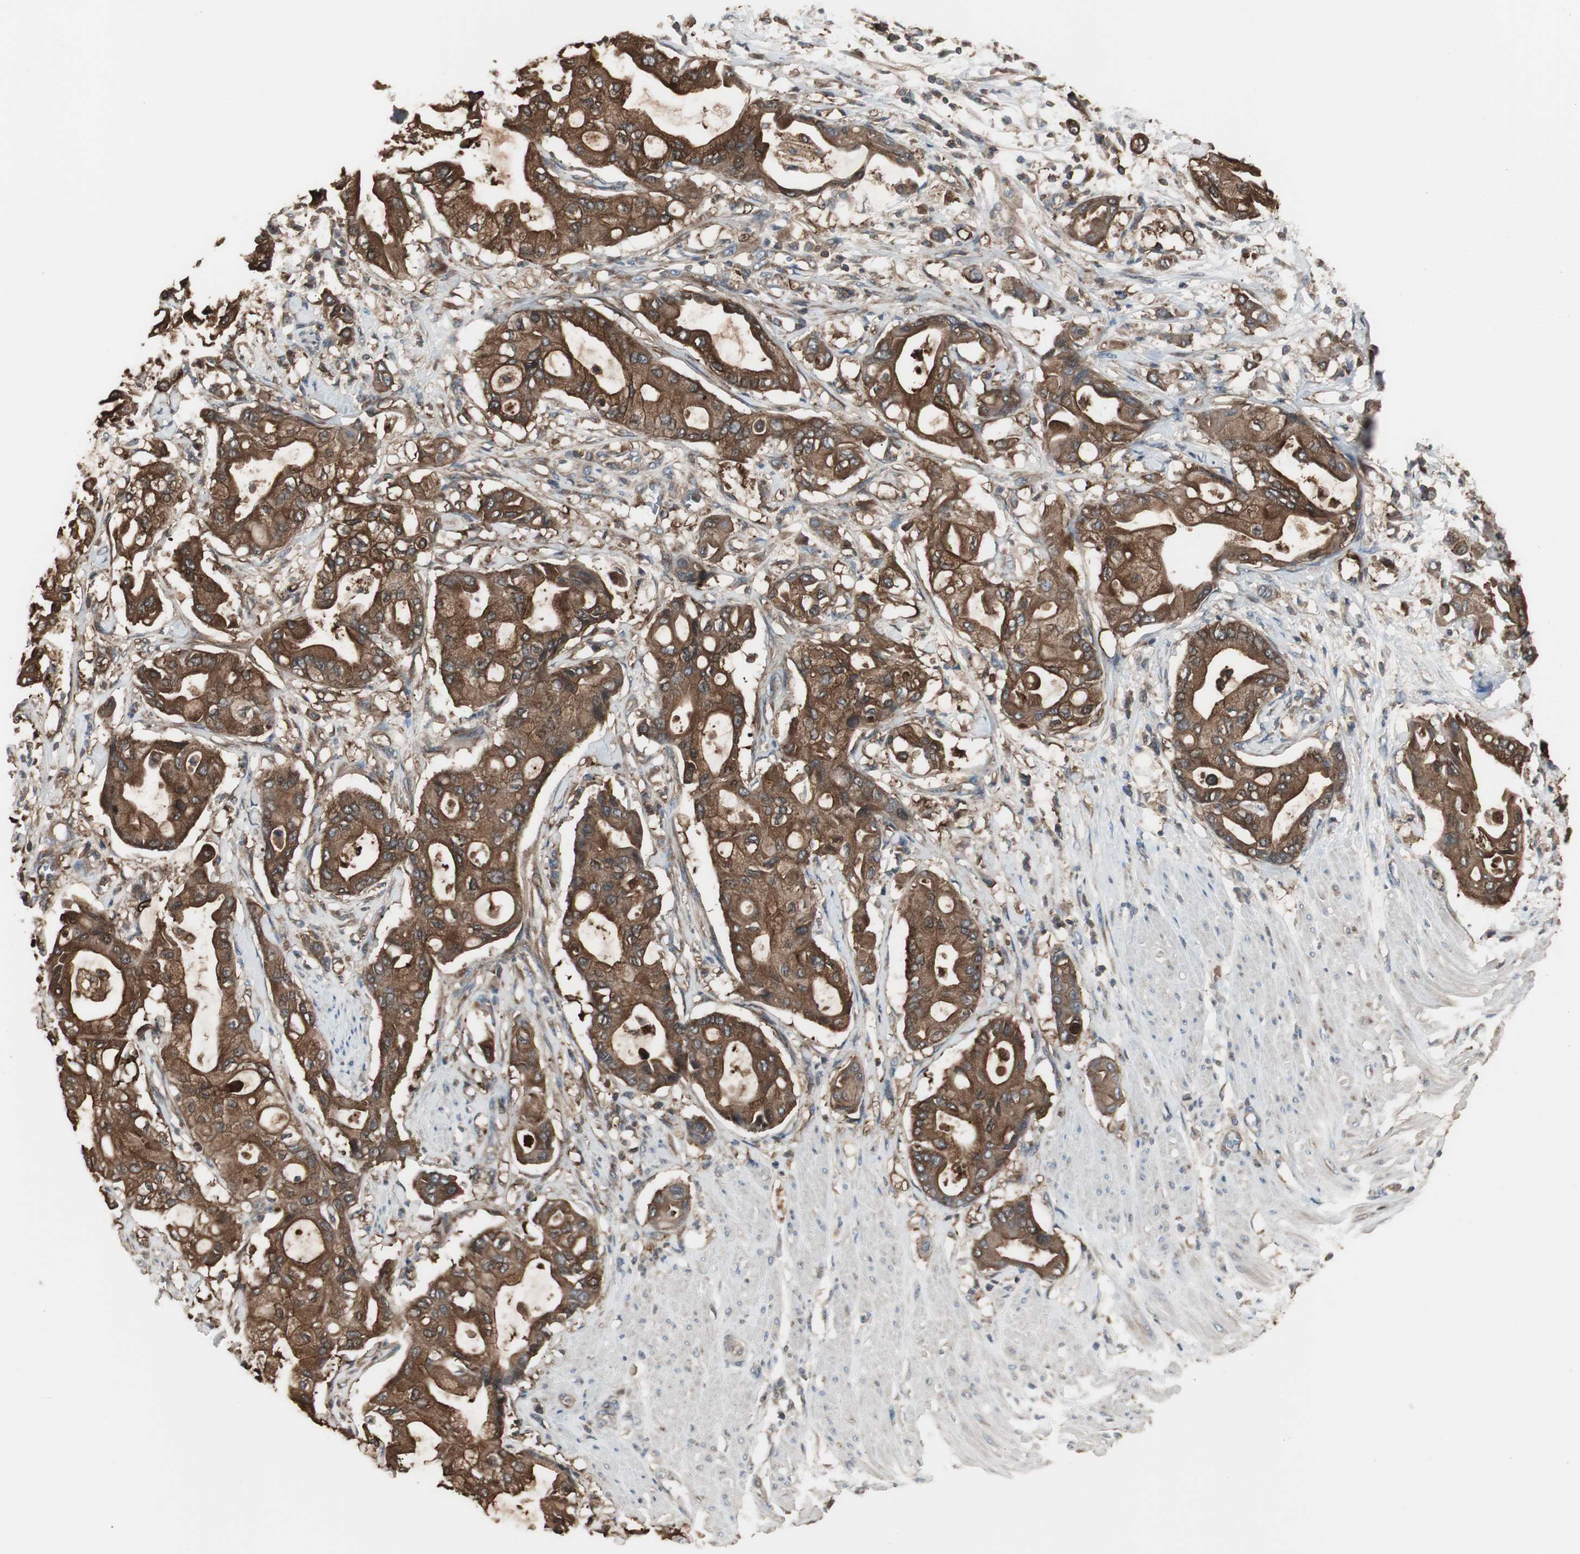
{"staining": {"intensity": "strong", "quantity": ">75%", "location": "cytoplasmic/membranous"}, "tissue": "pancreatic cancer", "cell_type": "Tumor cells", "image_type": "cancer", "snomed": [{"axis": "morphology", "description": "Adenocarcinoma, NOS"}, {"axis": "morphology", "description": "Adenocarcinoma, metastatic, NOS"}, {"axis": "topography", "description": "Lymph node"}, {"axis": "topography", "description": "Pancreas"}, {"axis": "topography", "description": "Duodenum"}], "caption": "An image showing strong cytoplasmic/membranous positivity in approximately >75% of tumor cells in pancreatic cancer, as visualized by brown immunohistochemical staining.", "gene": "CAPNS1", "patient": {"sex": "female", "age": 64}}